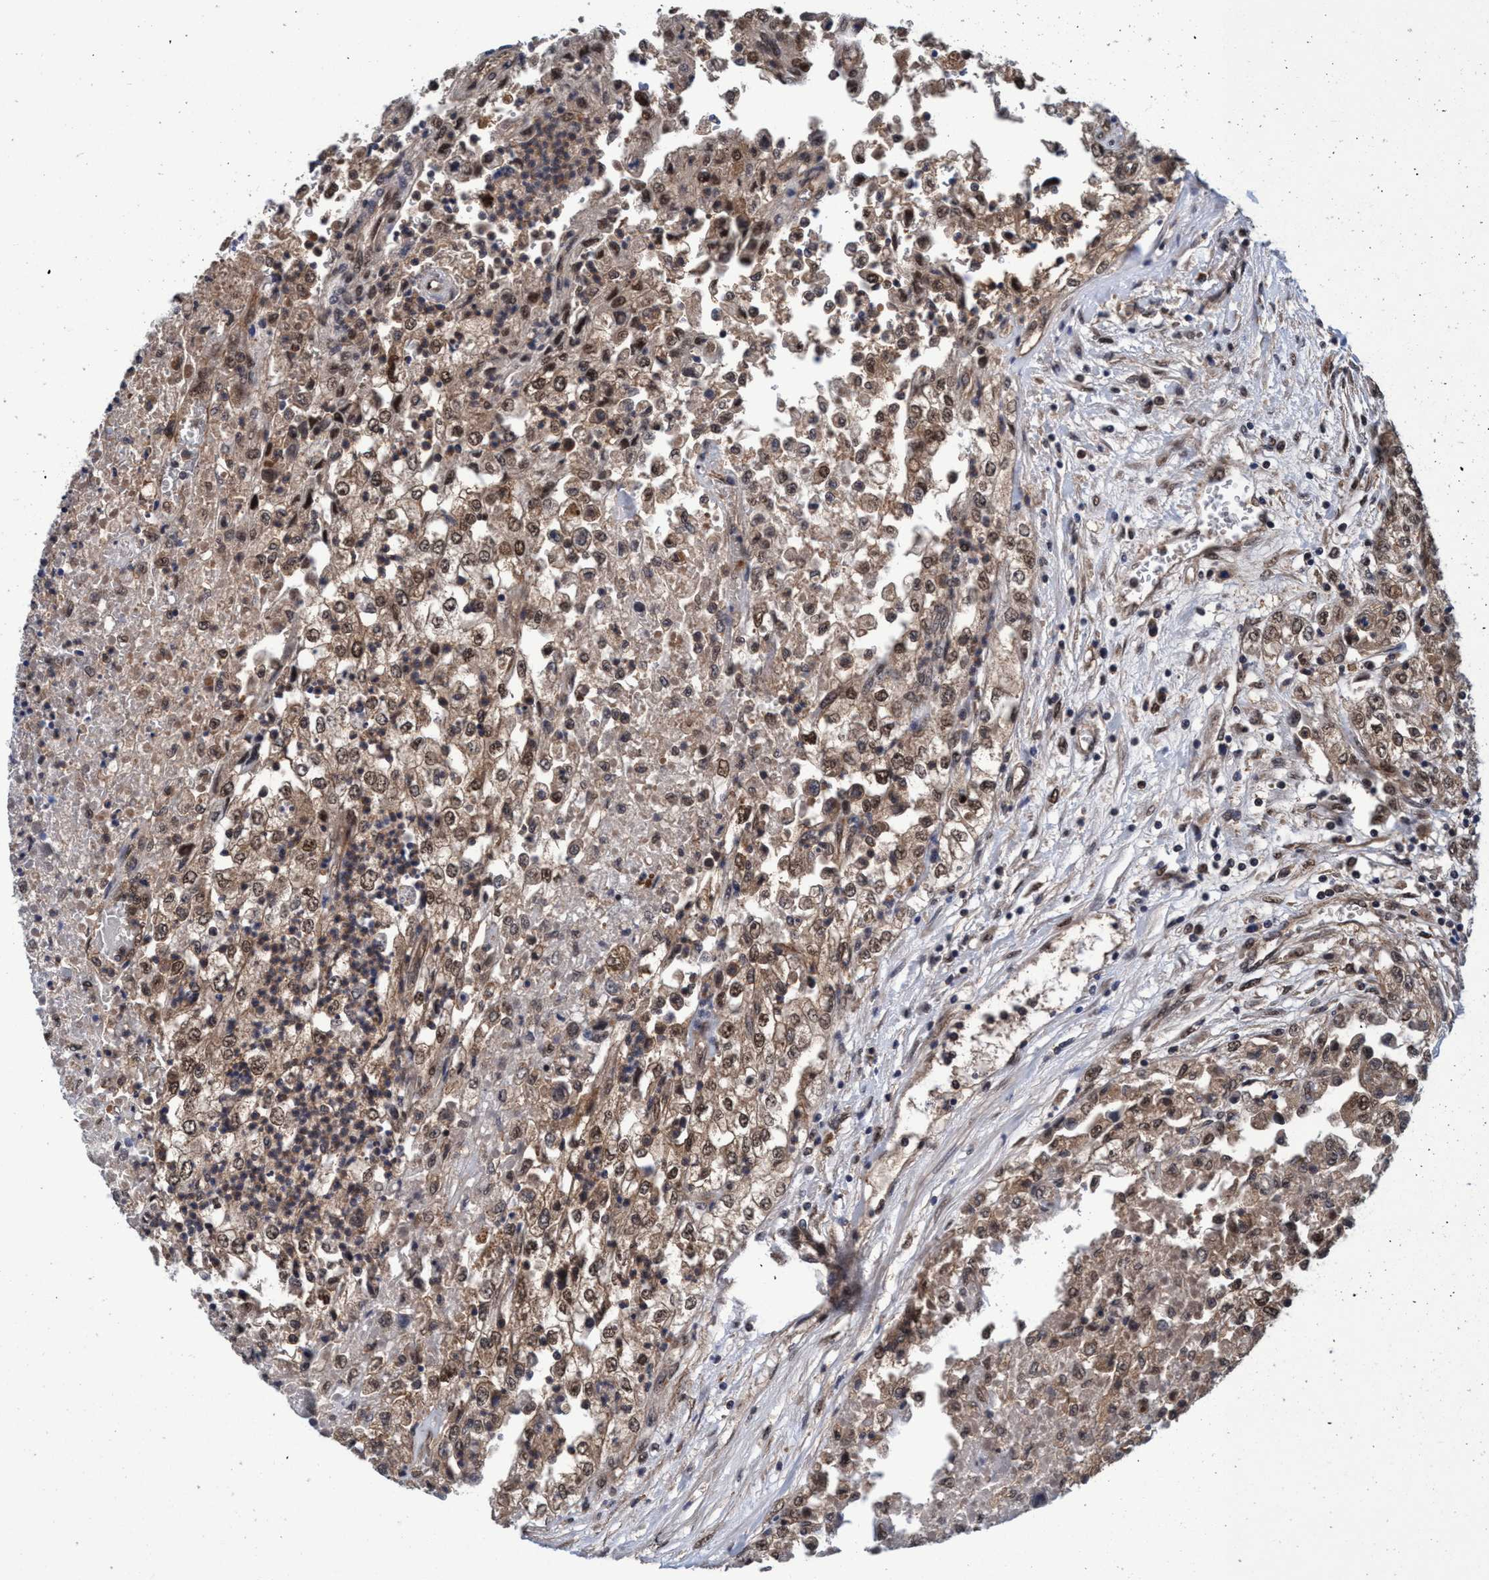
{"staining": {"intensity": "moderate", "quantity": ">75%", "location": "cytoplasmic/membranous,nuclear"}, "tissue": "renal cancer", "cell_type": "Tumor cells", "image_type": "cancer", "snomed": [{"axis": "morphology", "description": "Adenocarcinoma, NOS"}, {"axis": "topography", "description": "Kidney"}], "caption": "Immunohistochemical staining of human renal adenocarcinoma exhibits moderate cytoplasmic/membranous and nuclear protein expression in approximately >75% of tumor cells. (DAB (3,3'-diaminobenzidine) = brown stain, brightfield microscopy at high magnification).", "gene": "PSMD12", "patient": {"sex": "female", "age": 54}}